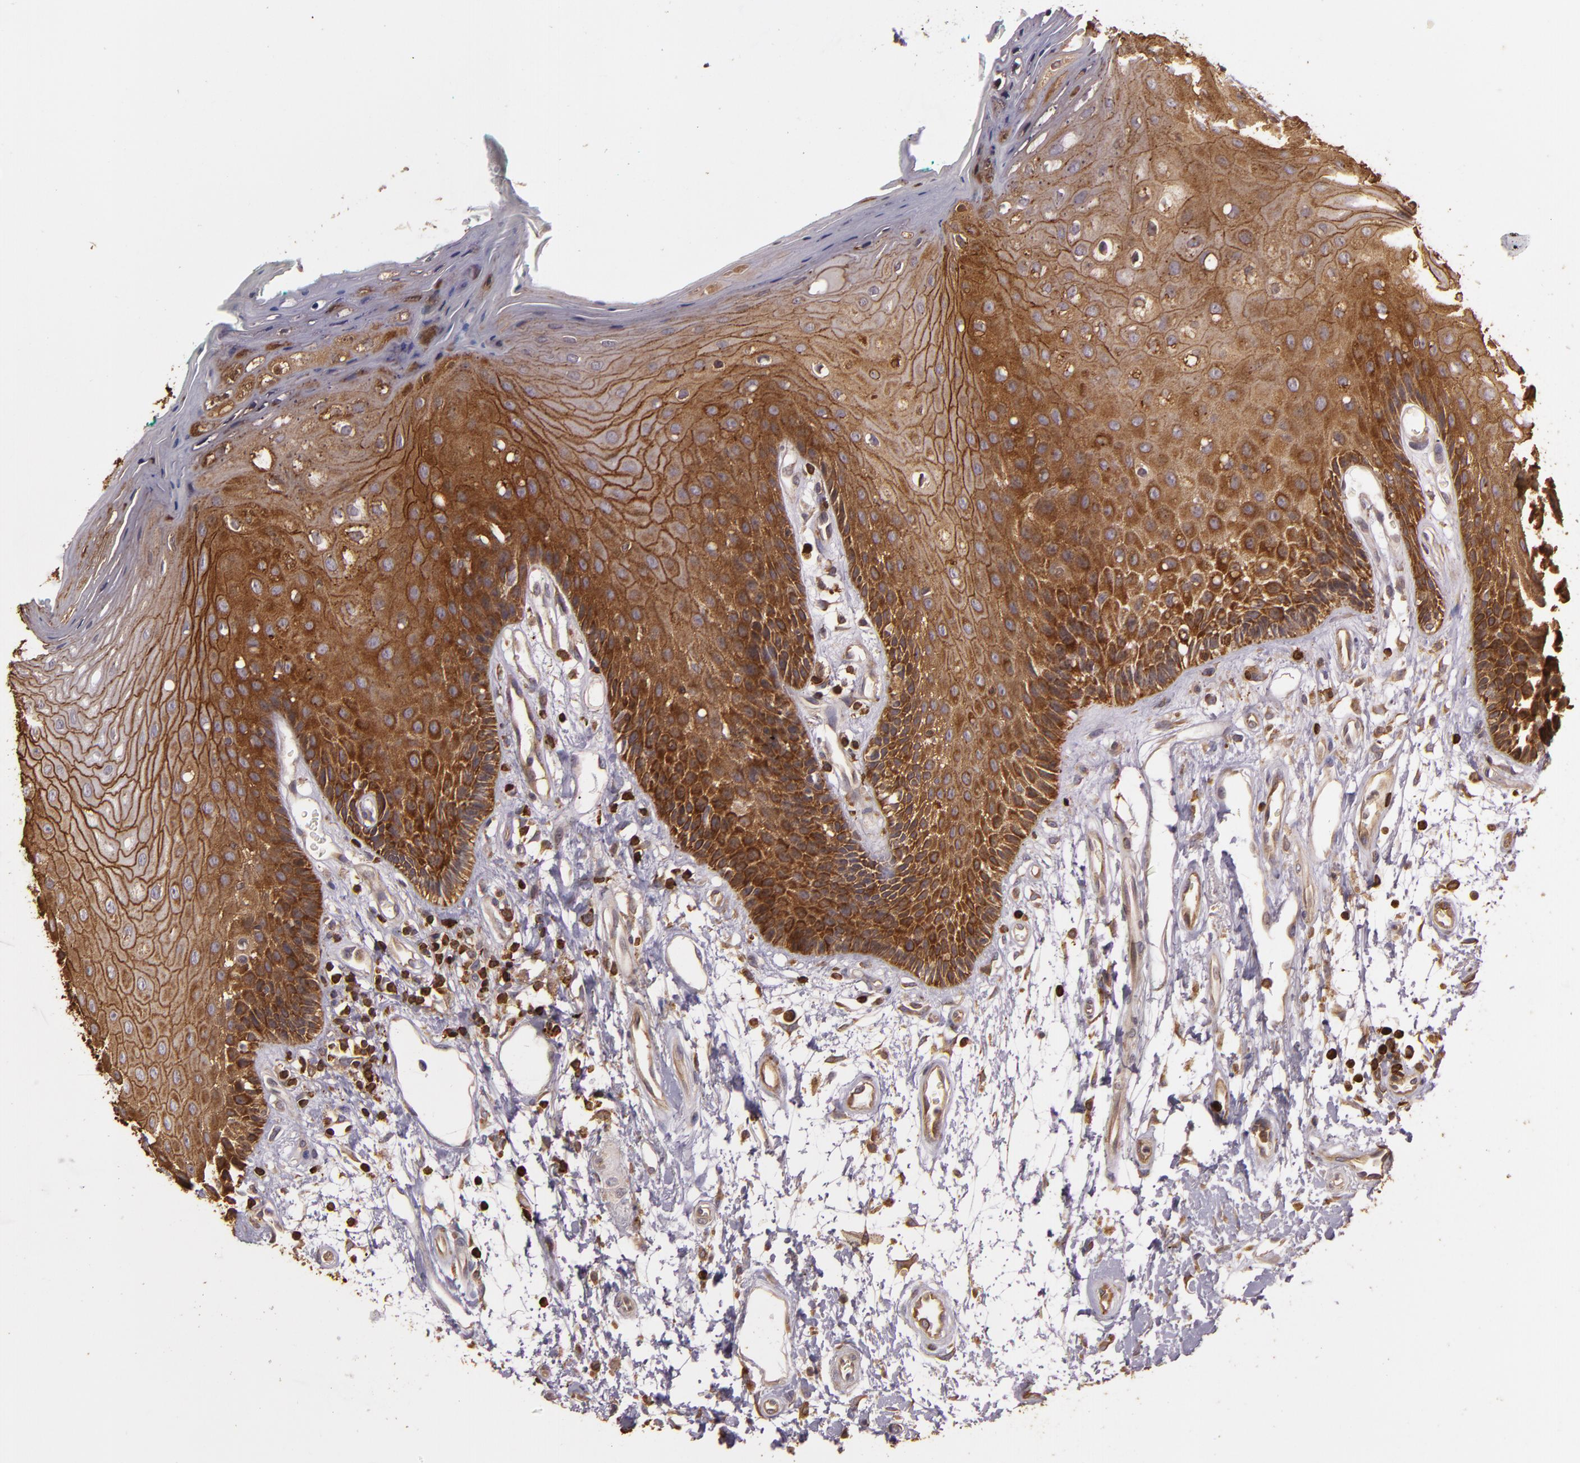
{"staining": {"intensity": "strong", "quantity": "25%-75%", "location": "cytoplasmic/membranous"}, "tissue": "oral mucosa", "cell_type": "Squamous epithelial cells", "image_type": "normal", "snomed": [{"axis": "morphology", "description": "Normal tissue, NOS"}, {"axis": "morphology", "description": "Squamous cell carcinoma, NOS"}, {"axis": "topography", "description": "Skeletal muscle"}, {"axis": "topography", "description": "Oral tissue"}, {"axis": "topography", "description": "Head-Neck"}], "caption": "Immunohistochemistry (IHC) histopathology image of benign human oral mucosa stained for a protein (brown), which demonstrates high levels of strong cytoplasmic/membranous positivity in about 25%-75% of squamous epithelial cells.", "gene": "SLC9A3R1", "patient": {"sex": "female", "age": 84}}